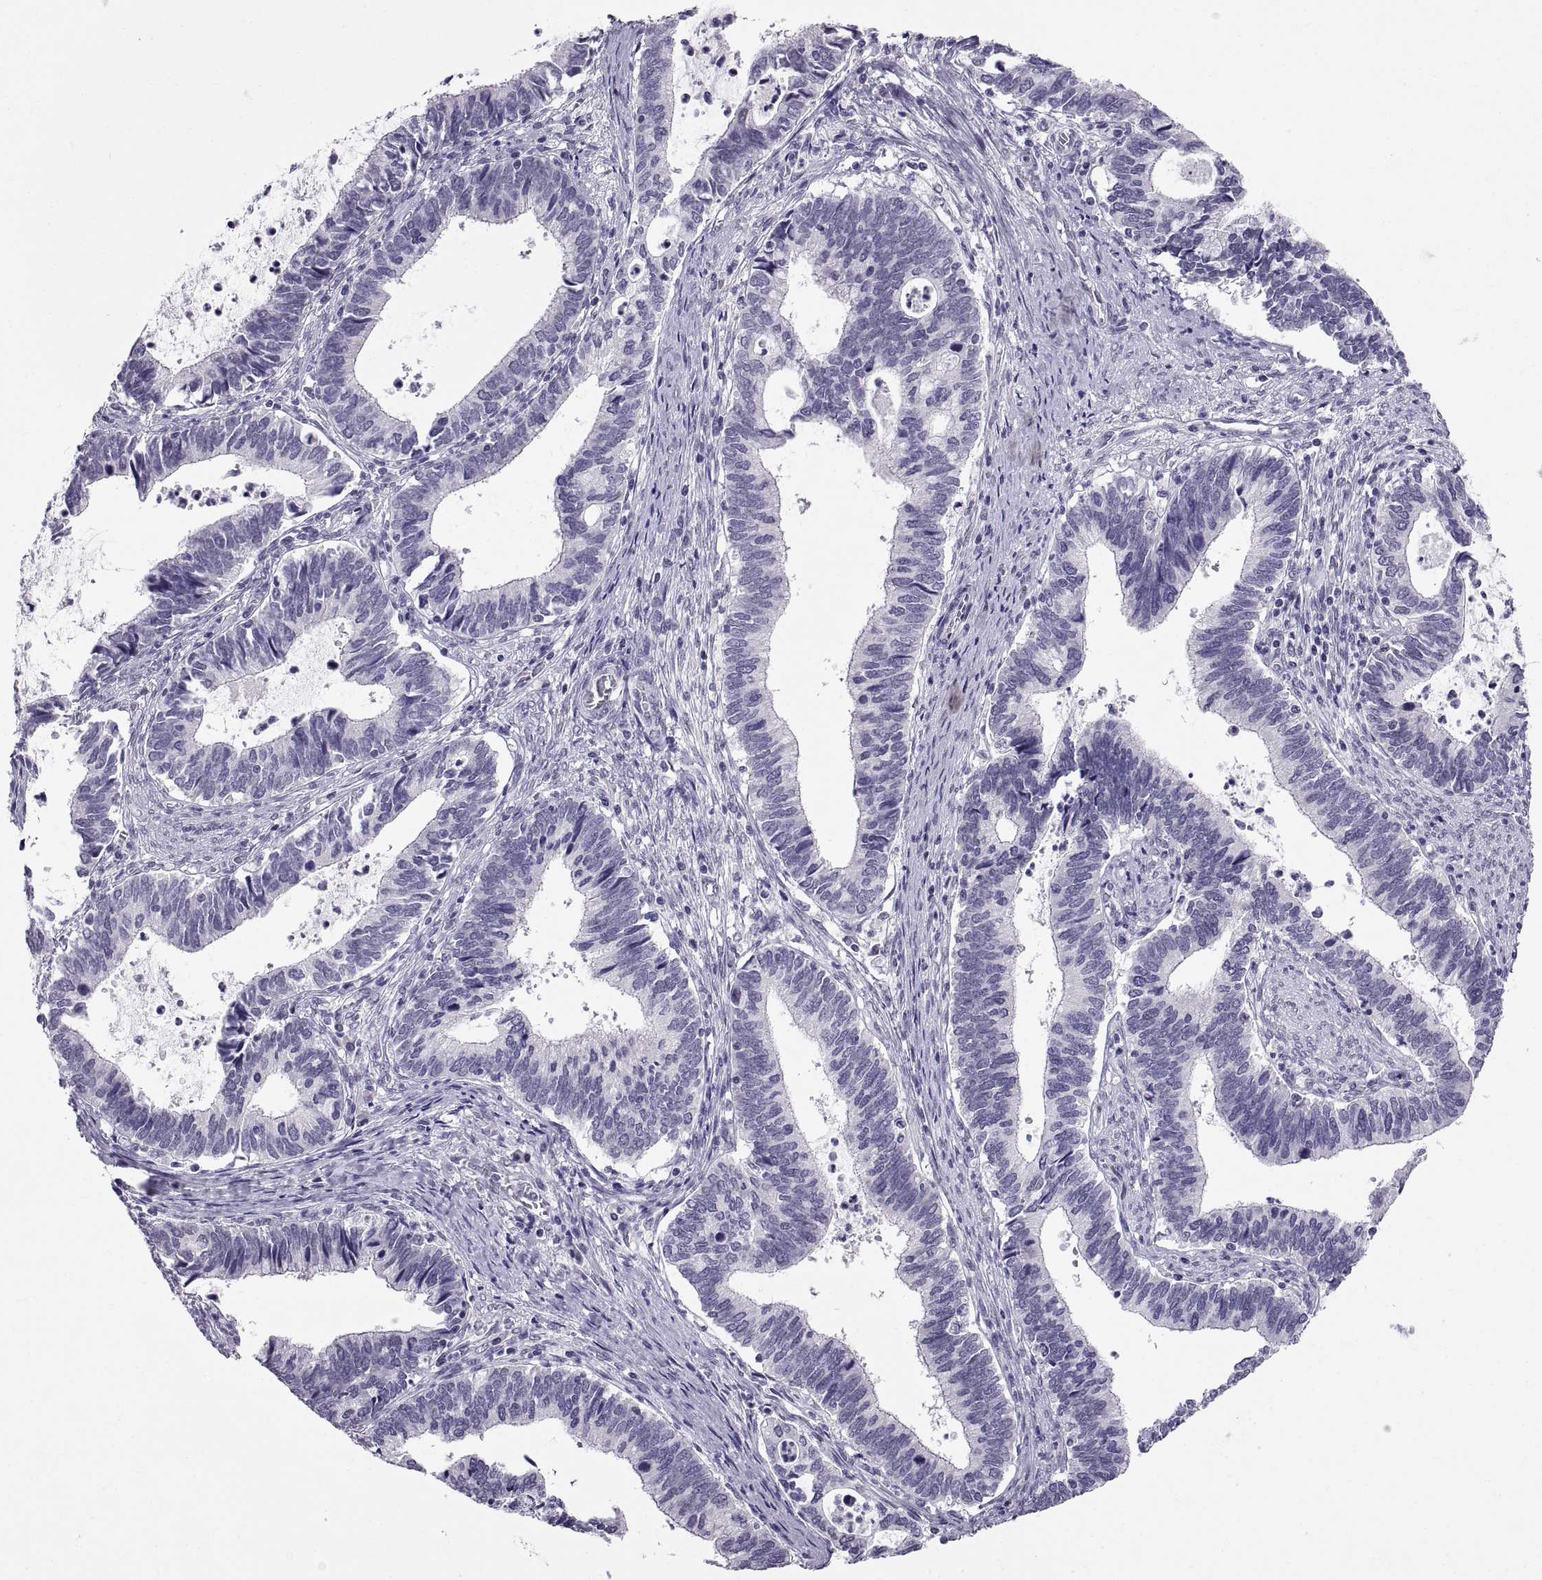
{"staining": {"intensity": "negative", "quantity": "none", "location": "none"}, "tissue": "cervical cancer", "cell_type": "Tumor cells", "image_type": "cancer", "snomed": [{"axis": "morphology", "description": "Adenocarcinoma, NOS"}, {"axis": "topography", "description": "Cervix"}], "caption": "This is a photomicrograph of immunohistochemistry staining of cervical adenocarcinoma, which shows no staining in tumor cells. Brightfield microscopy of IHC stained with DAB (3,3'-diaminobenzidine) (brown) and hematoxylin (blue), captured at high magnification.", "gene": "KRT77", "patient": {"sex": "female", "age": 42}}